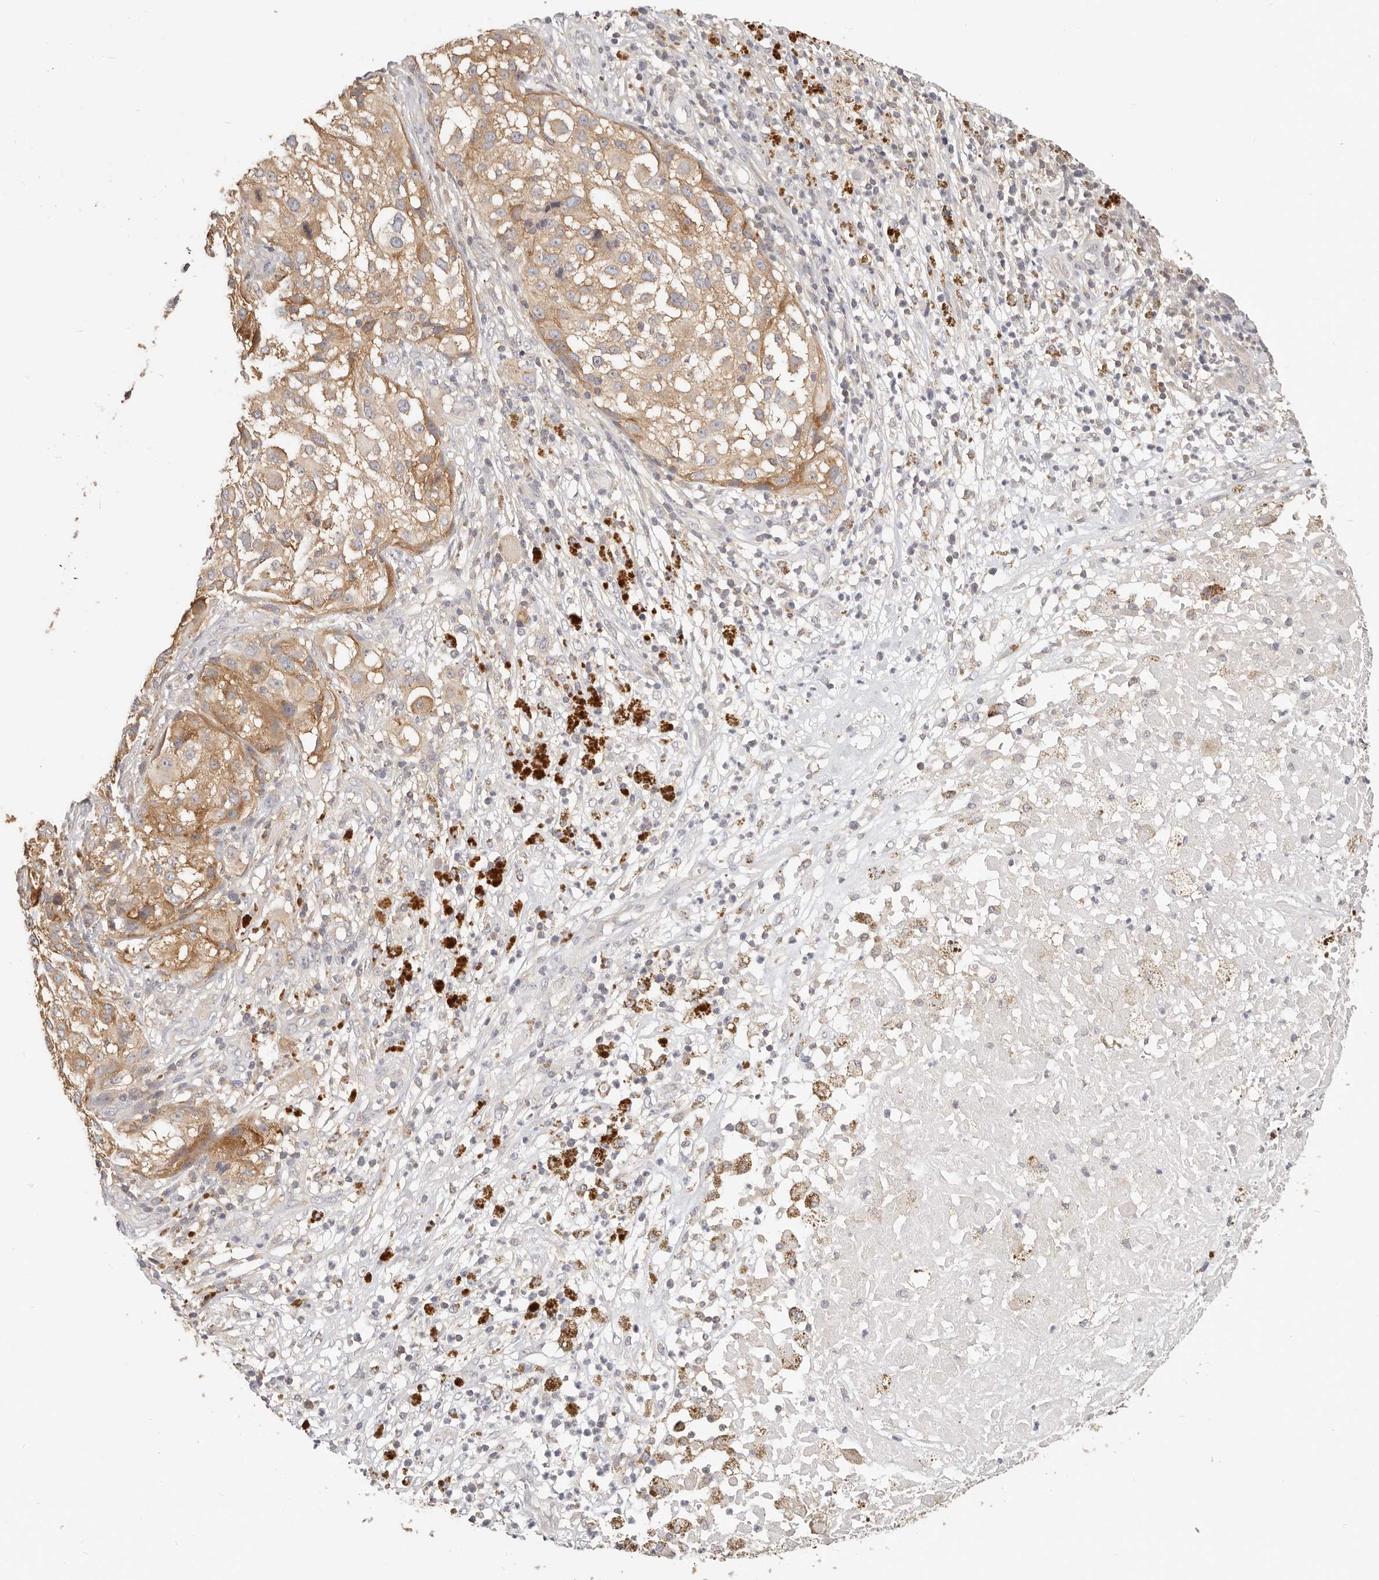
{"staining": {"intensity": "moderate", "quantity": ">75%", "location": "cytoplasmic/membranous"}, "tissue": "melanoma", "cell_type": "Tumor cells", "image_type": "cancer", "snomed": [{"axis": "morphology", "description": "Necrosis, NOS"}, {"axis": "morphology", "description": "Malignant melanoma, NOS"}, {"axis": "topography", "description": "Skin"}], "caption": "This is a micrograph of IHC staining of melanoma, which shows moderate positivity in the cytoplasmic/membranous of tumor cells.", "gene": "DTNBP1", "patient": {"sex": "female", "age": 87}}